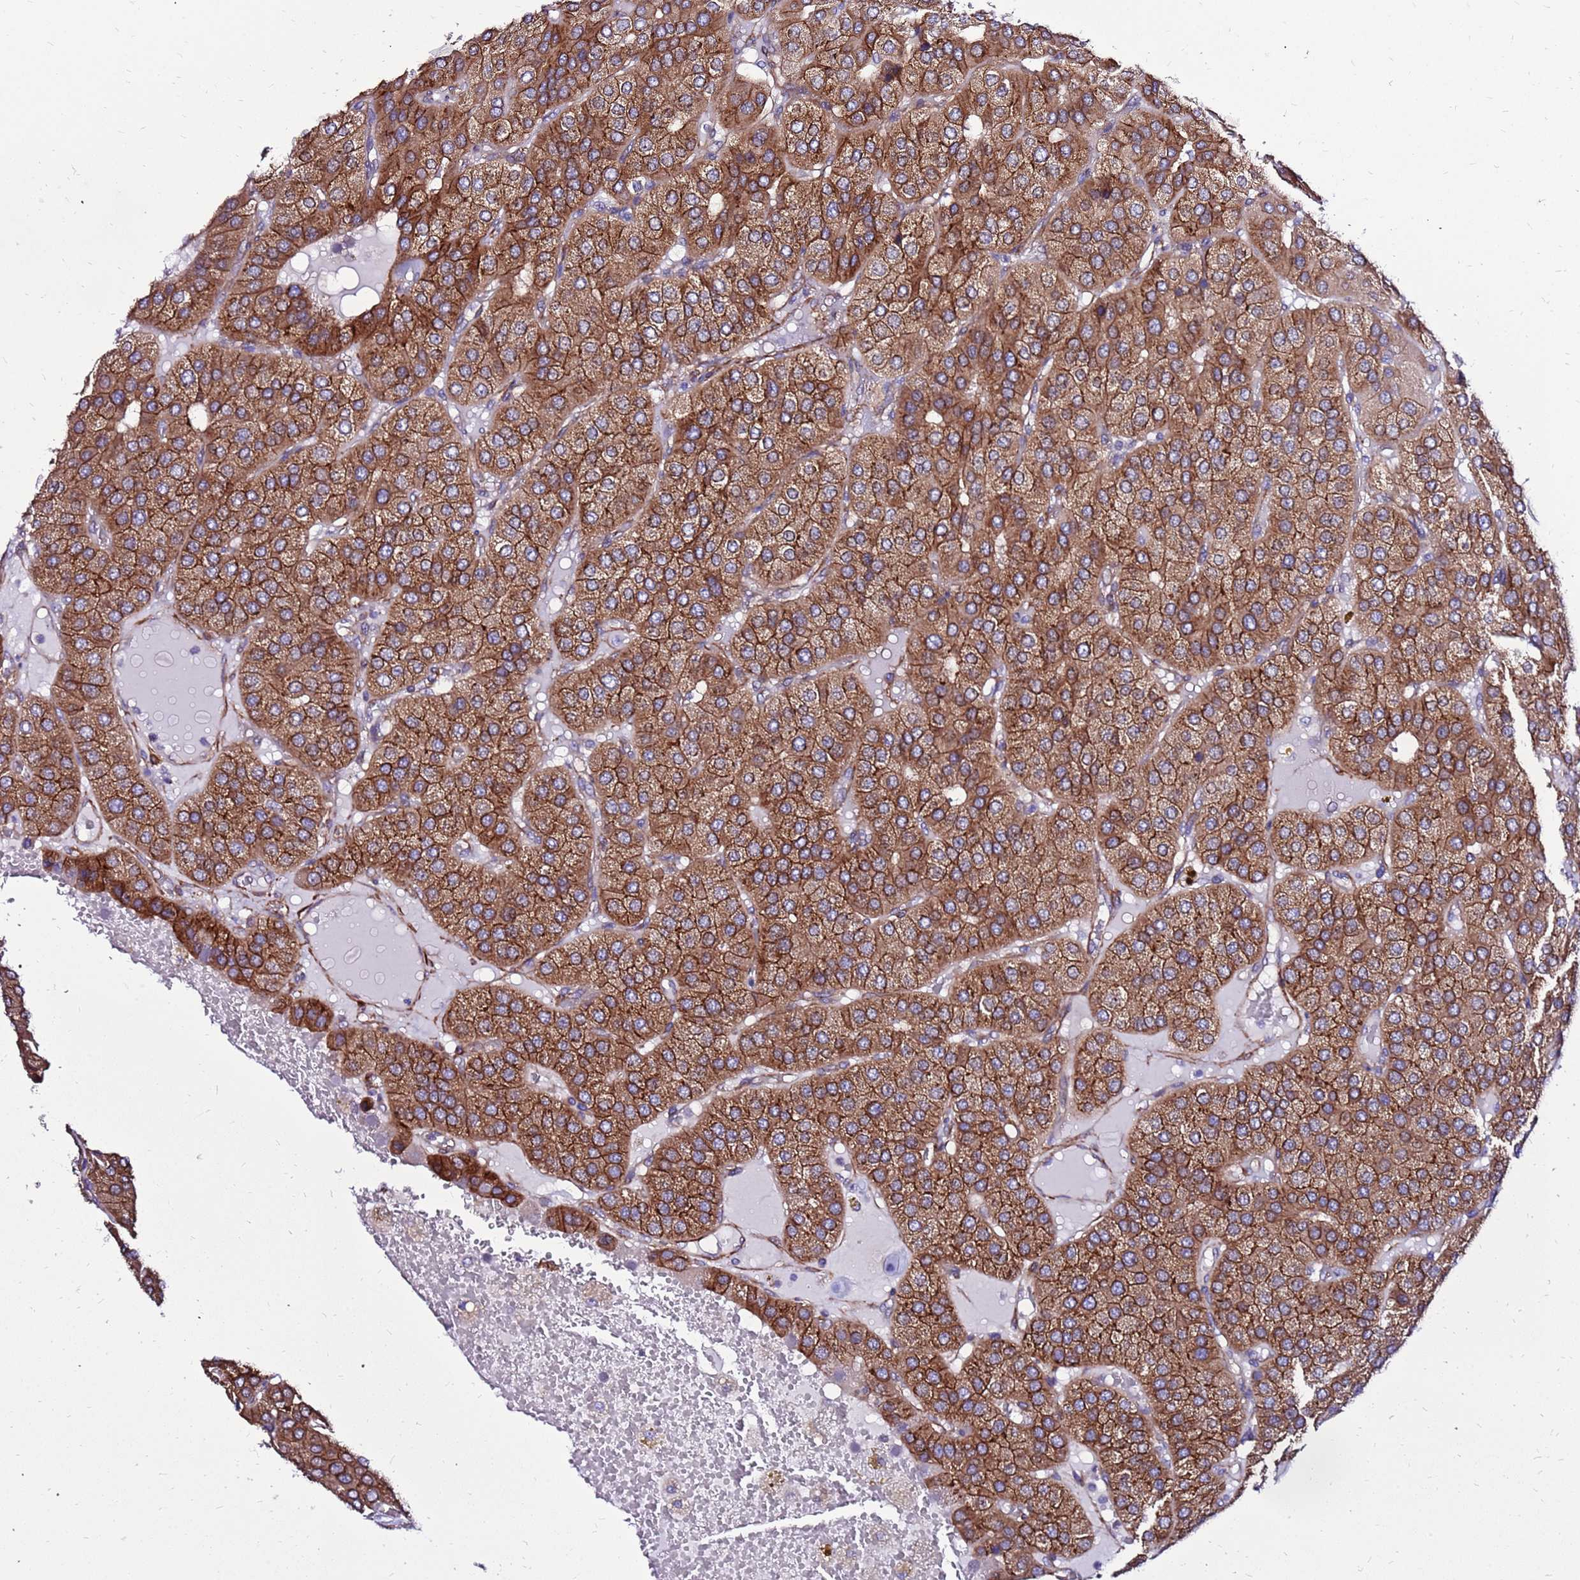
{"staining": {"intensity": "strong", "quantity": ">75%", "location": "cytoplasmic/membranous"}, "tissue": "parathyroid gland", "cell_type": "Glandular cells", "image_type": "normal", "snomed": [{"axis": "morphology", "description": "Normal tissue, NOS"}, {"axis": "morphology", "description": "Adenoma, NOS"}, {"axis": "topography", "description": "Parathyroid gland"}], "caption": "Immunohistochemistry (IHC) image of unremarkable parathyroid gland: parathyroid gland stained using IHC shows high levels of strong protein expression localized specifically in the cytoplasmic/membranous of glandular cells, appearing as a cytoplasmic/membranous brown color.", "gene": "EI24", "patient": {"sex": "female", "age": 86}}